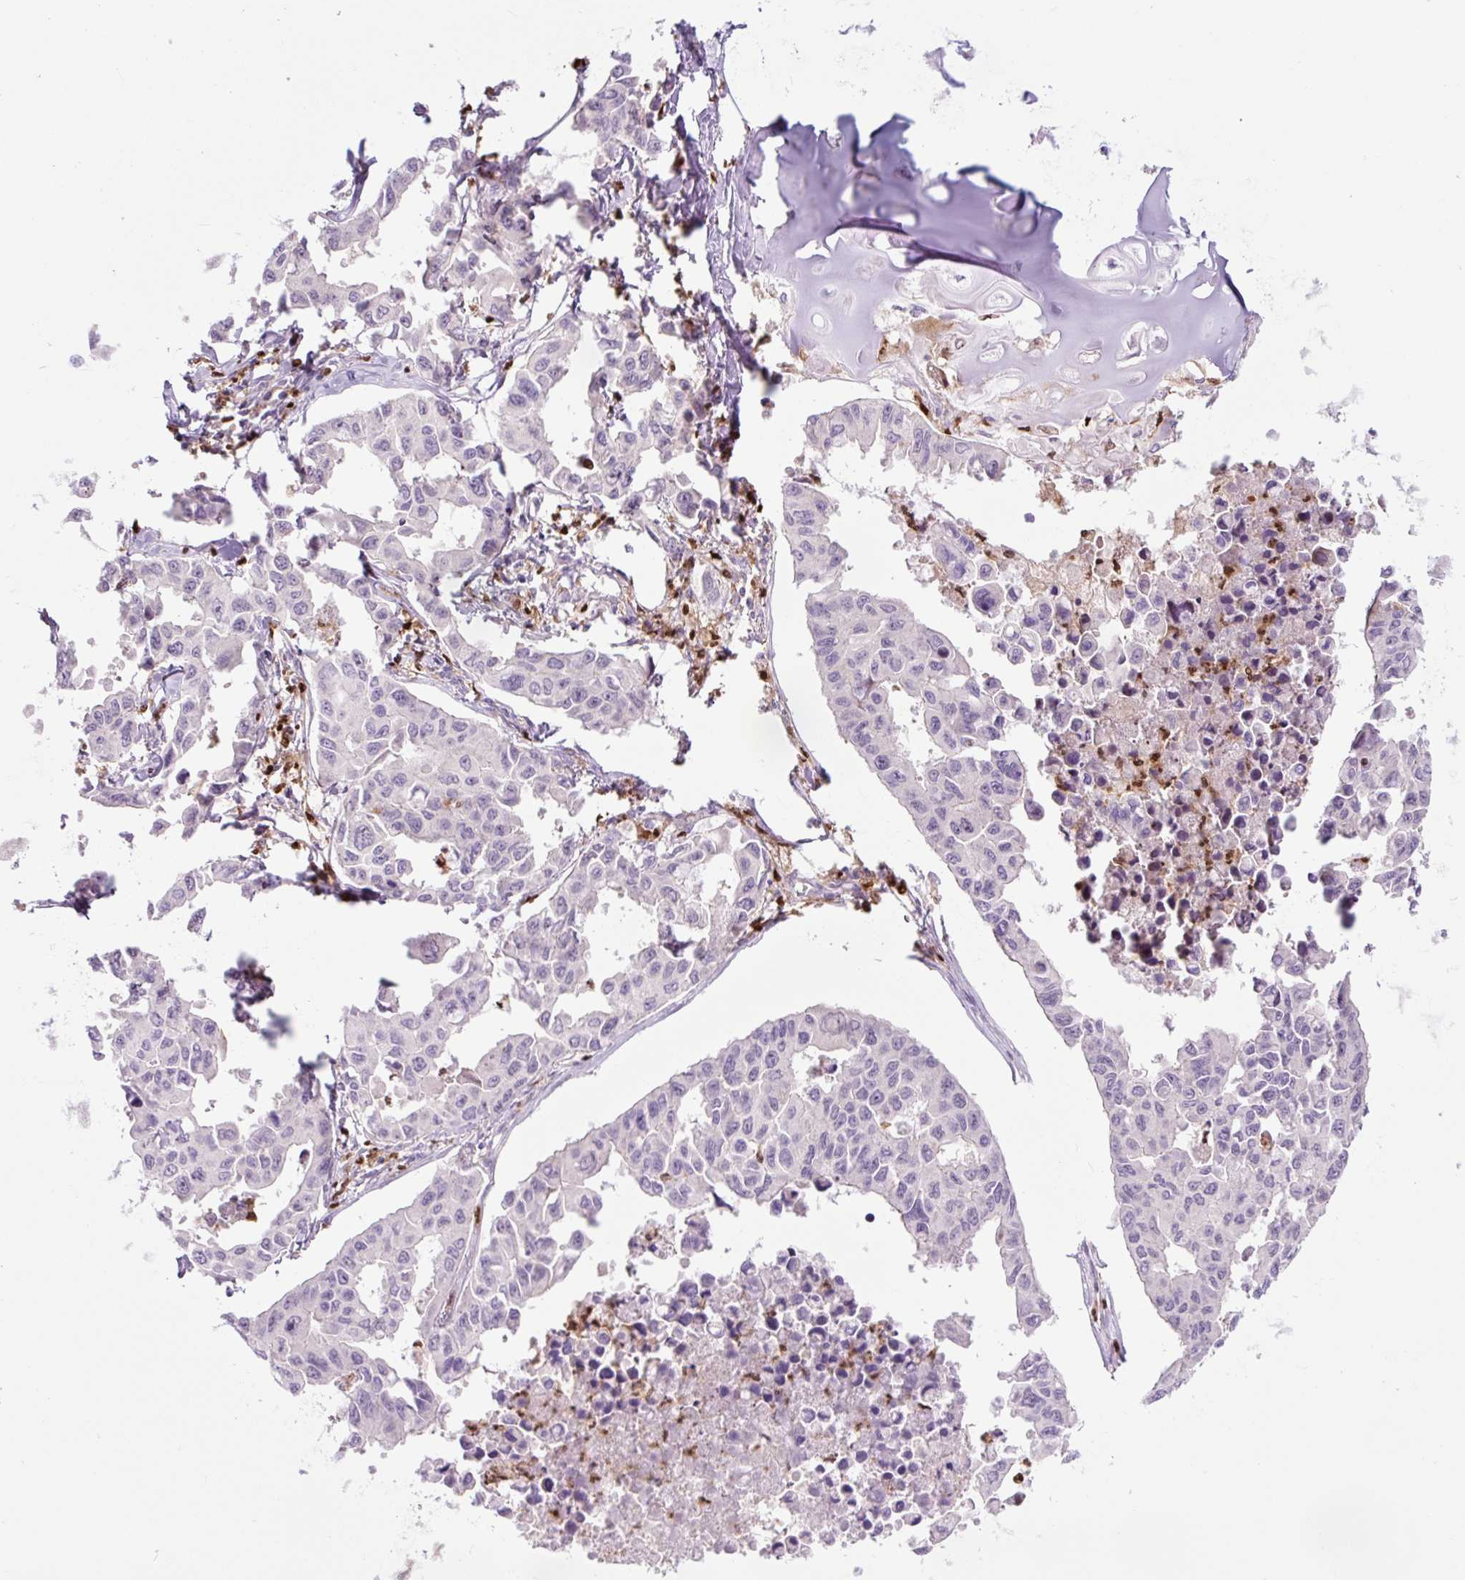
{"staining": {"intensity": "negative", "quantity": "none", "location": "none"}, "tissue": "lung cancer", "cell_type": "Tumor cells", "image_type": "cancer", "snomed": [{"axis": "morphology", "description": "Adenocarcinoma, NOS"}, {"axis": "topography", "description": "Lung"}], "caption": "Human lung cancer (adenocarcinoma) stained for a protein using immunohistochemistry reveals no expression in tumor cells.", "gene": "SPI1", "patient": {"sex": "male", "age": 64}}